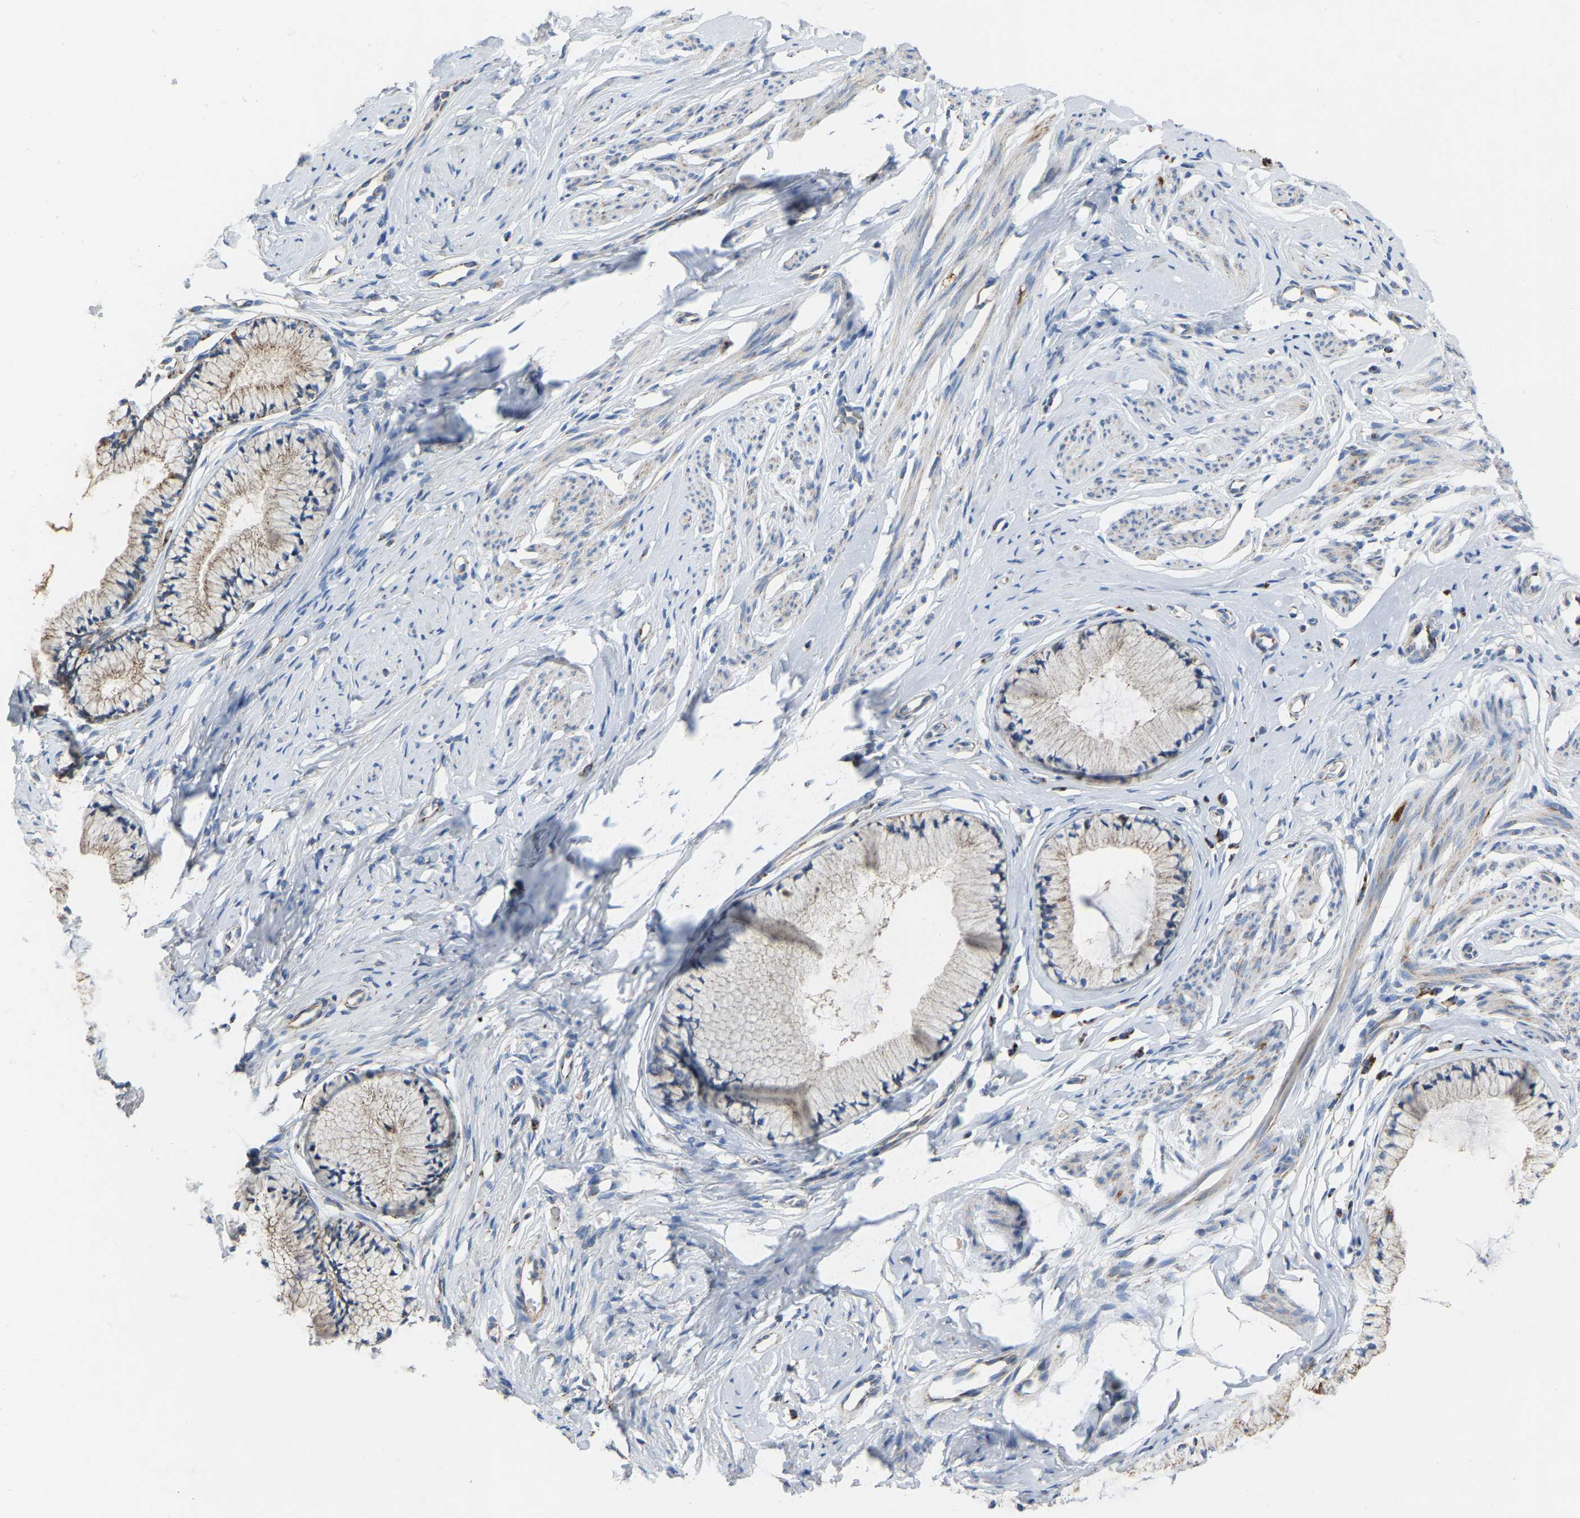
{"staining": {"intensity": "weak", "quantity": "25%-75%", "location": "cytoplasmic/membranous"}, "tissue": "cervix", "cell_type": "Glandular cells", "image_type": "normal", "snomed": [{"axis": "morphology", "description": "Normal tissue, NOS"}, {"axis": "topography", "description": "Cervix"}], "caption": "Cervix stained with DAB (3,3'-diaminobenzidine) immunohistochemistry displays low levels of weak cytoplasmic/membranous positivity in about 25%-75% of glandular cells.", "gene": "CBLB", "patient": {"sex": "female", "age": 77}}